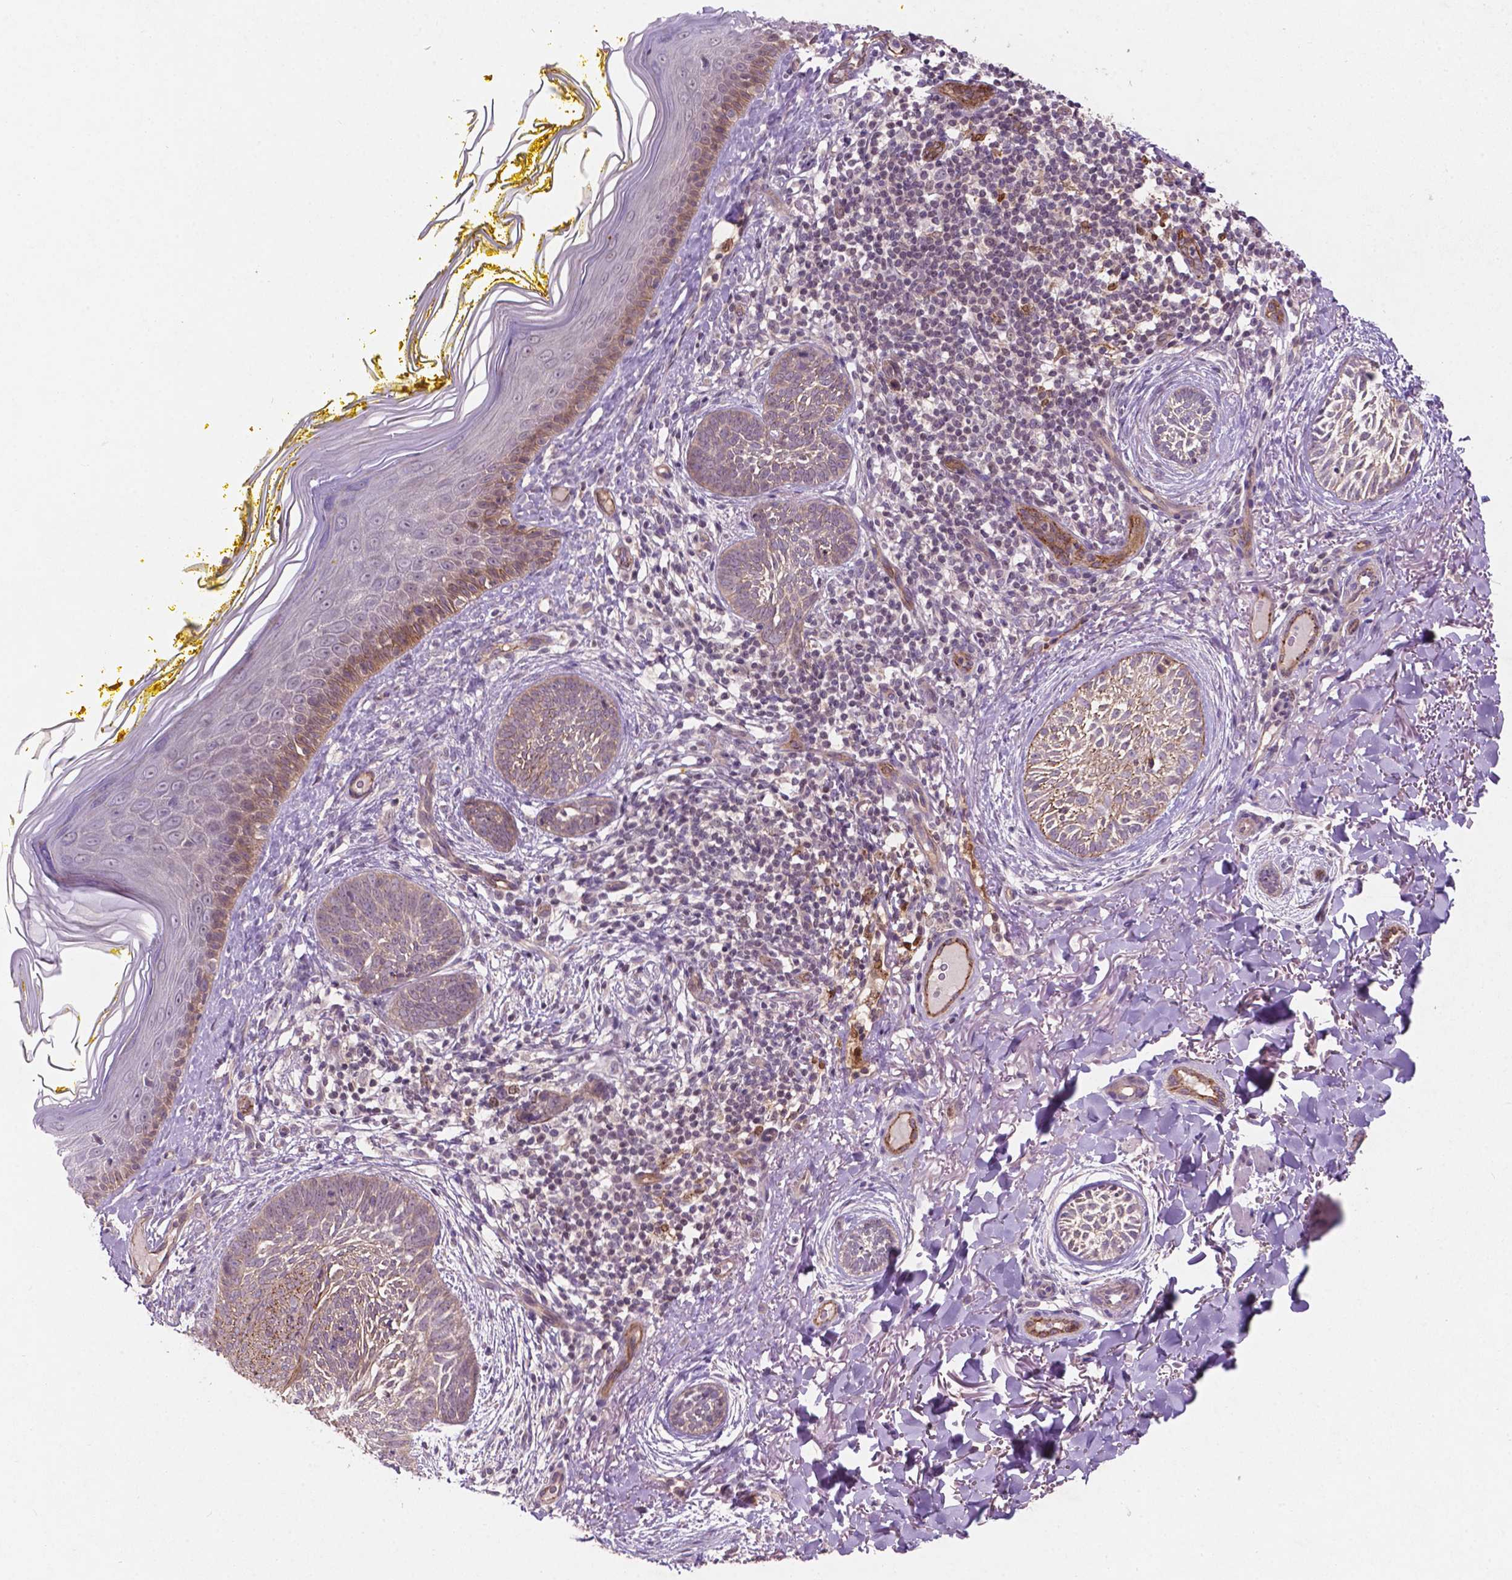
{"staining": {"intensity": "weak", "quantity": "25%-75%", "location": "cytoplasmic/membranous"}, "tissue": "skin cancer", "cell_type": "Tumor cells", "image_type": "cancer", "snomed": [{"axis": "morphology", "description": "Basal cell carcinoma"}, {"axis": "topography", "description": "Skin"}], "caption": "An image showing weak cytoplasmic/membranous positivity in about 25%-75% of tumor cells in basal cell carcinoma (skin), as visualized by brown immunohistochemical staining.", "gene": "ARL5C", "patient": {"sex": "female", "age": 68}}